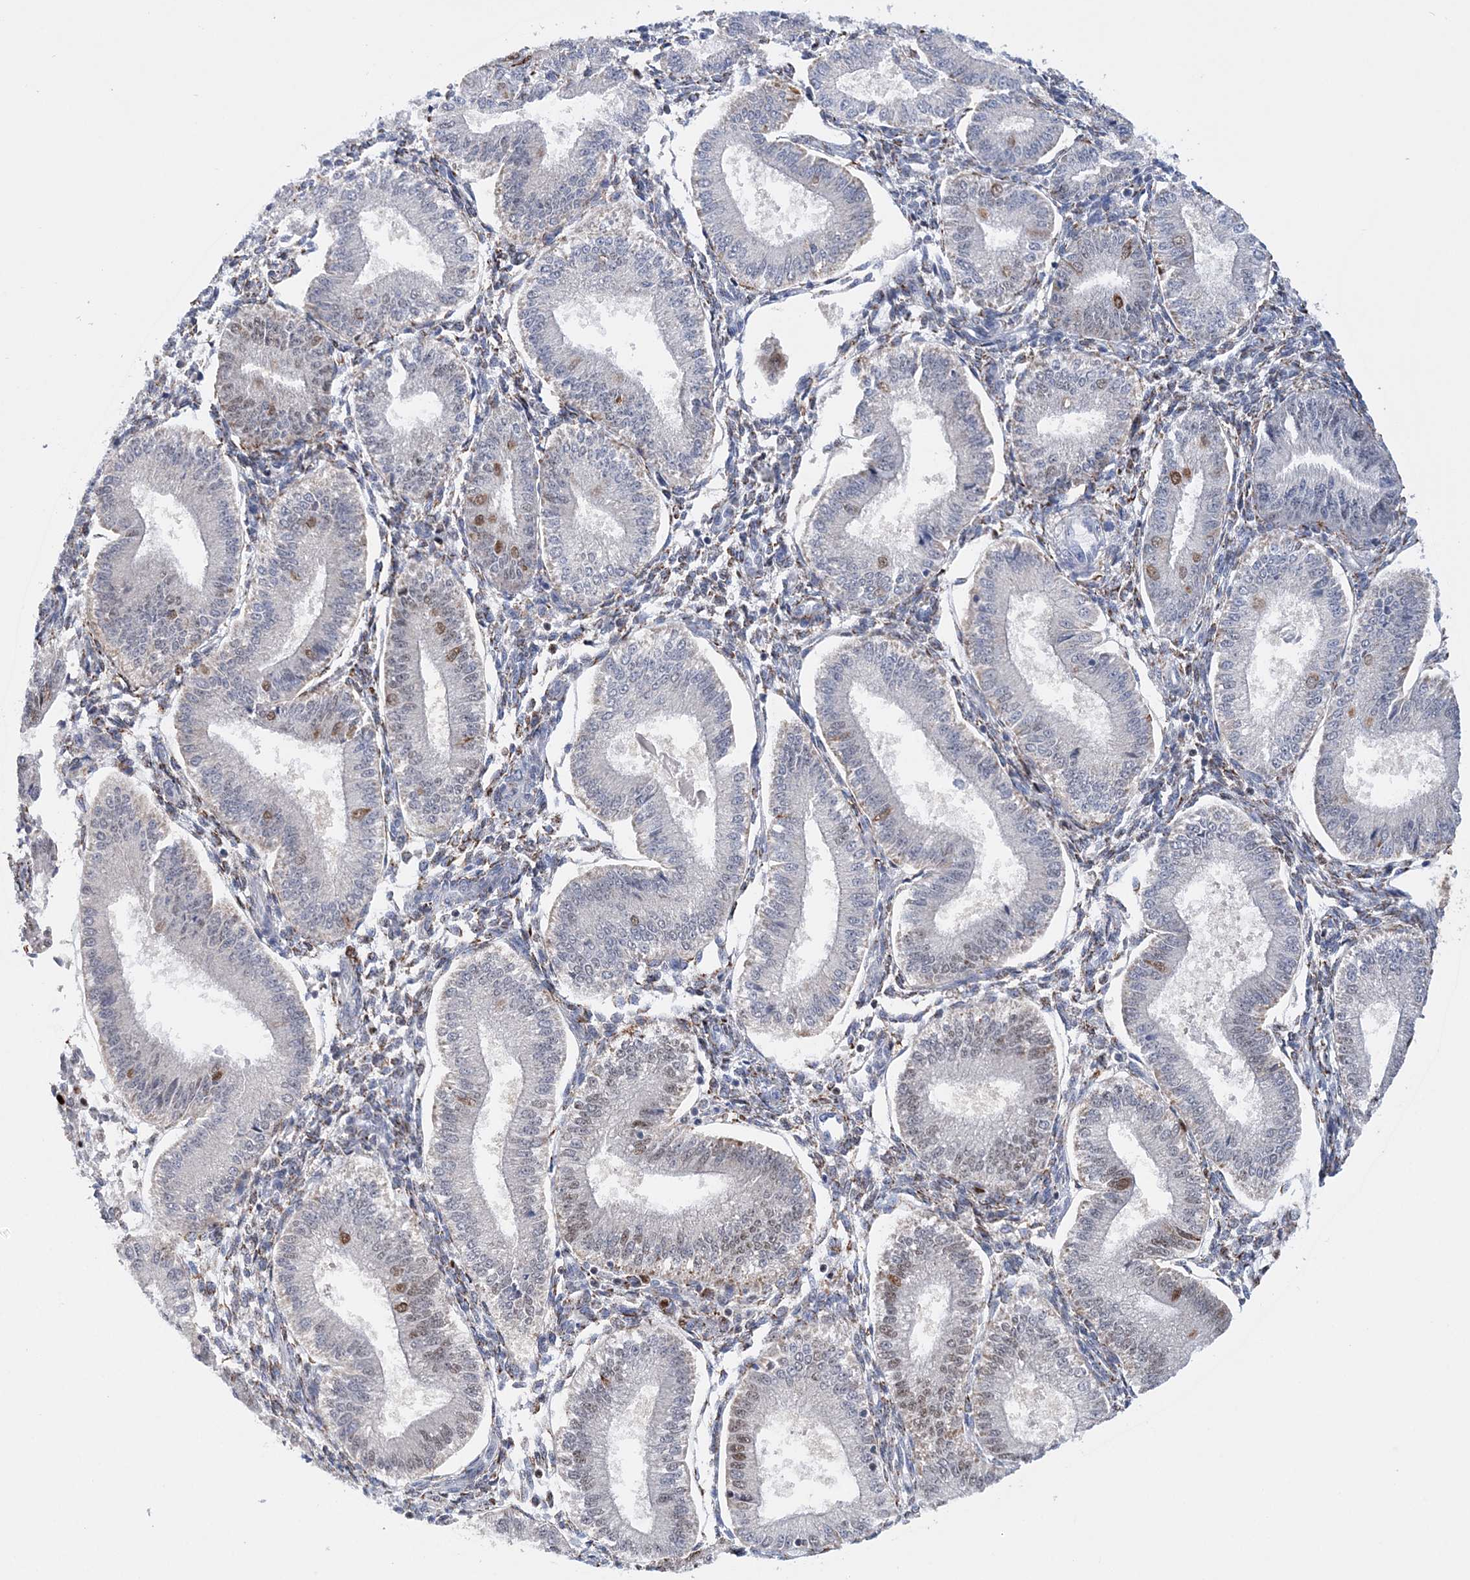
{"staining": {"intensity": "moderate", "quantity": "25%-75%", "location": "cytoplasmic/membranous"}, "tissue": "endometrium", "cell_type": "Cells in endometrial stroma", "image_type": "normal", "snomed": [{"axis": "morphology", "description": "Normal tissue, NOS"}, {"axis": "topography", "description": "Endometrium"}], "caption": "Cells in endometrial stroma display moderate cytoplasmic/membranous positivity in approximately 25%-75% of cells in normal endometrium.", "gene": "NIT2", "patient": {"sex": "female", "age": 39}}